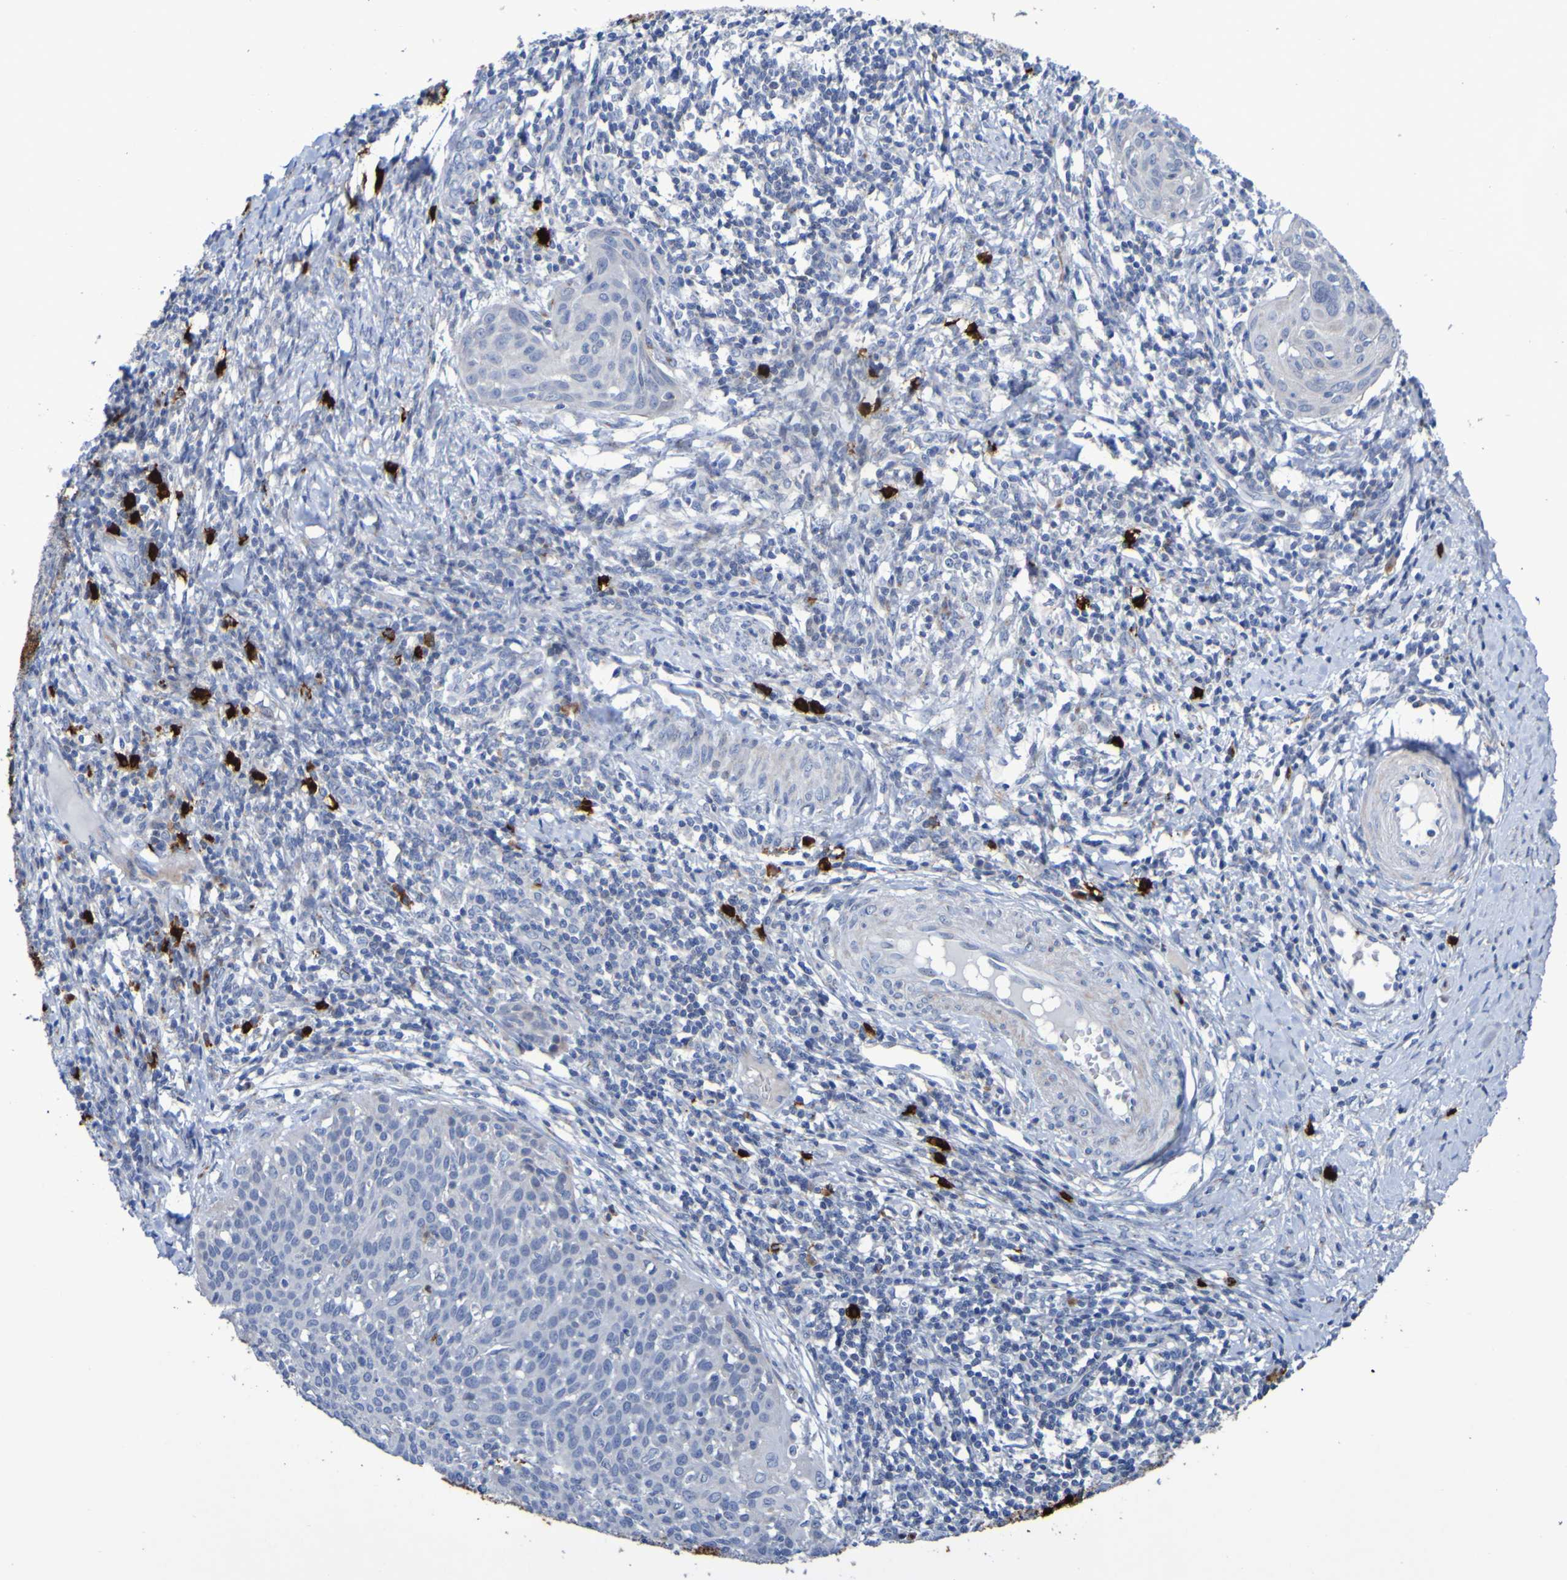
{"staining": {"intensity": "negative", "quantity": "none", "location": "none"}, "tissue": "cervical cancer", "cell_type": "Tumor cells", "image_type": "cancer", "snomed": [{"axis": "morphology", "description": "Squamous cell carcinoma, NOS"}, {"axis": "topography", "description": "Cervix"}], "caption": "Immunohistochemistry of human cervical squamous cell carcinoma demonstrates no positivity in tumor cells.", "gene": "C11orf24", "patient": {"sex": "female", "age": 38}}